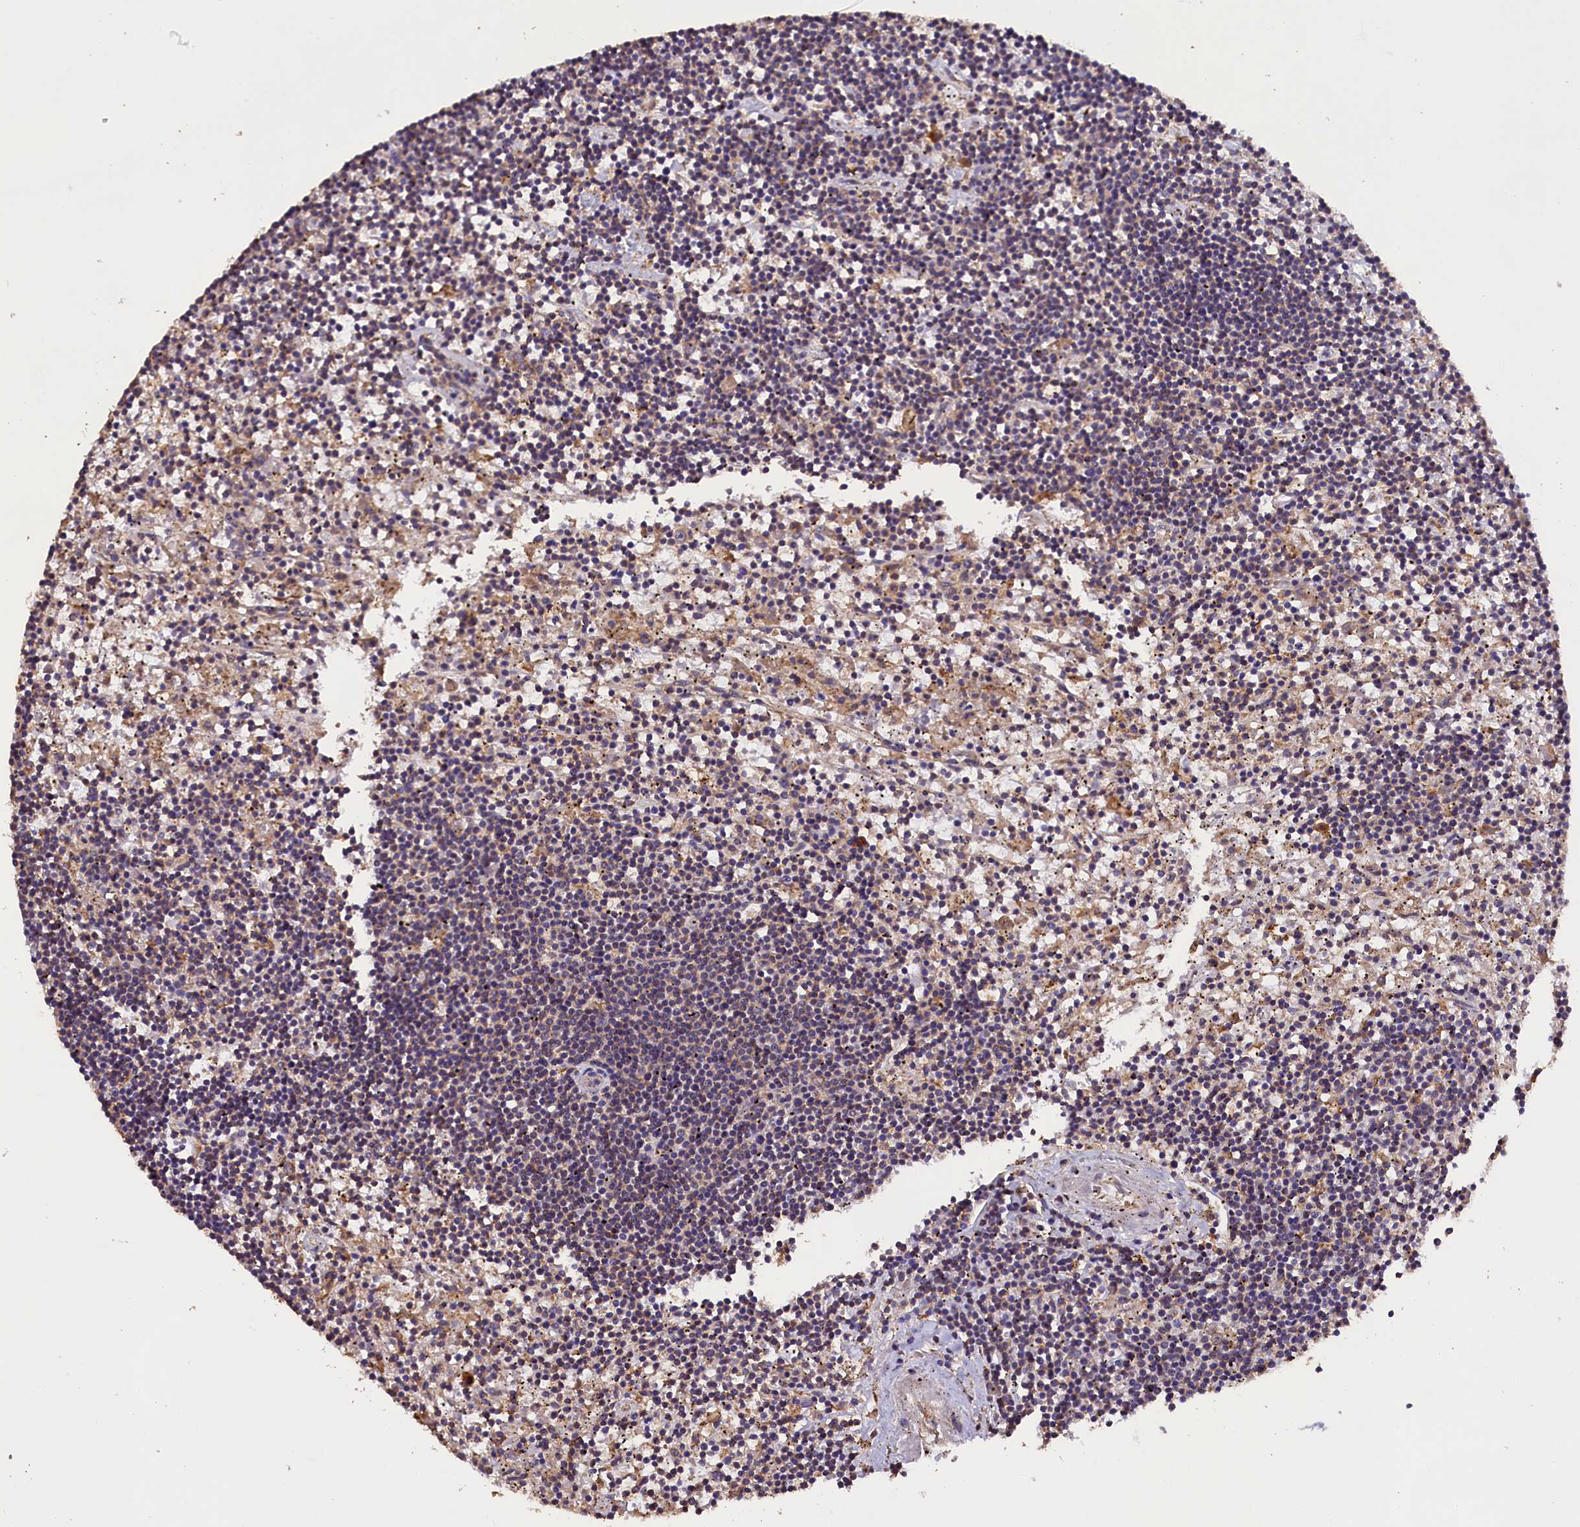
{"staining": {"intensity": "weak", "quantity": "<25%", "location": "cytoplasmic/membranous"}, "tissue": "lymphoma", "cell_type": "Tumor cells", "image_type": "cancer", "snomed": [{"axis": "morphology", "description": "Malignant lymphoma, non-Hodgkin's type, Low grade"}, {"axis": "topography", "description": "Spleen"}], "caption": "This image is of lymphoma stained with immunohistochemistry to label a protein in brown with the nuclei are counter-stained blue. There is no expression in tumor cells.", "gene": "ENKD1", "patient": {"sex": "male", "age": 76}}